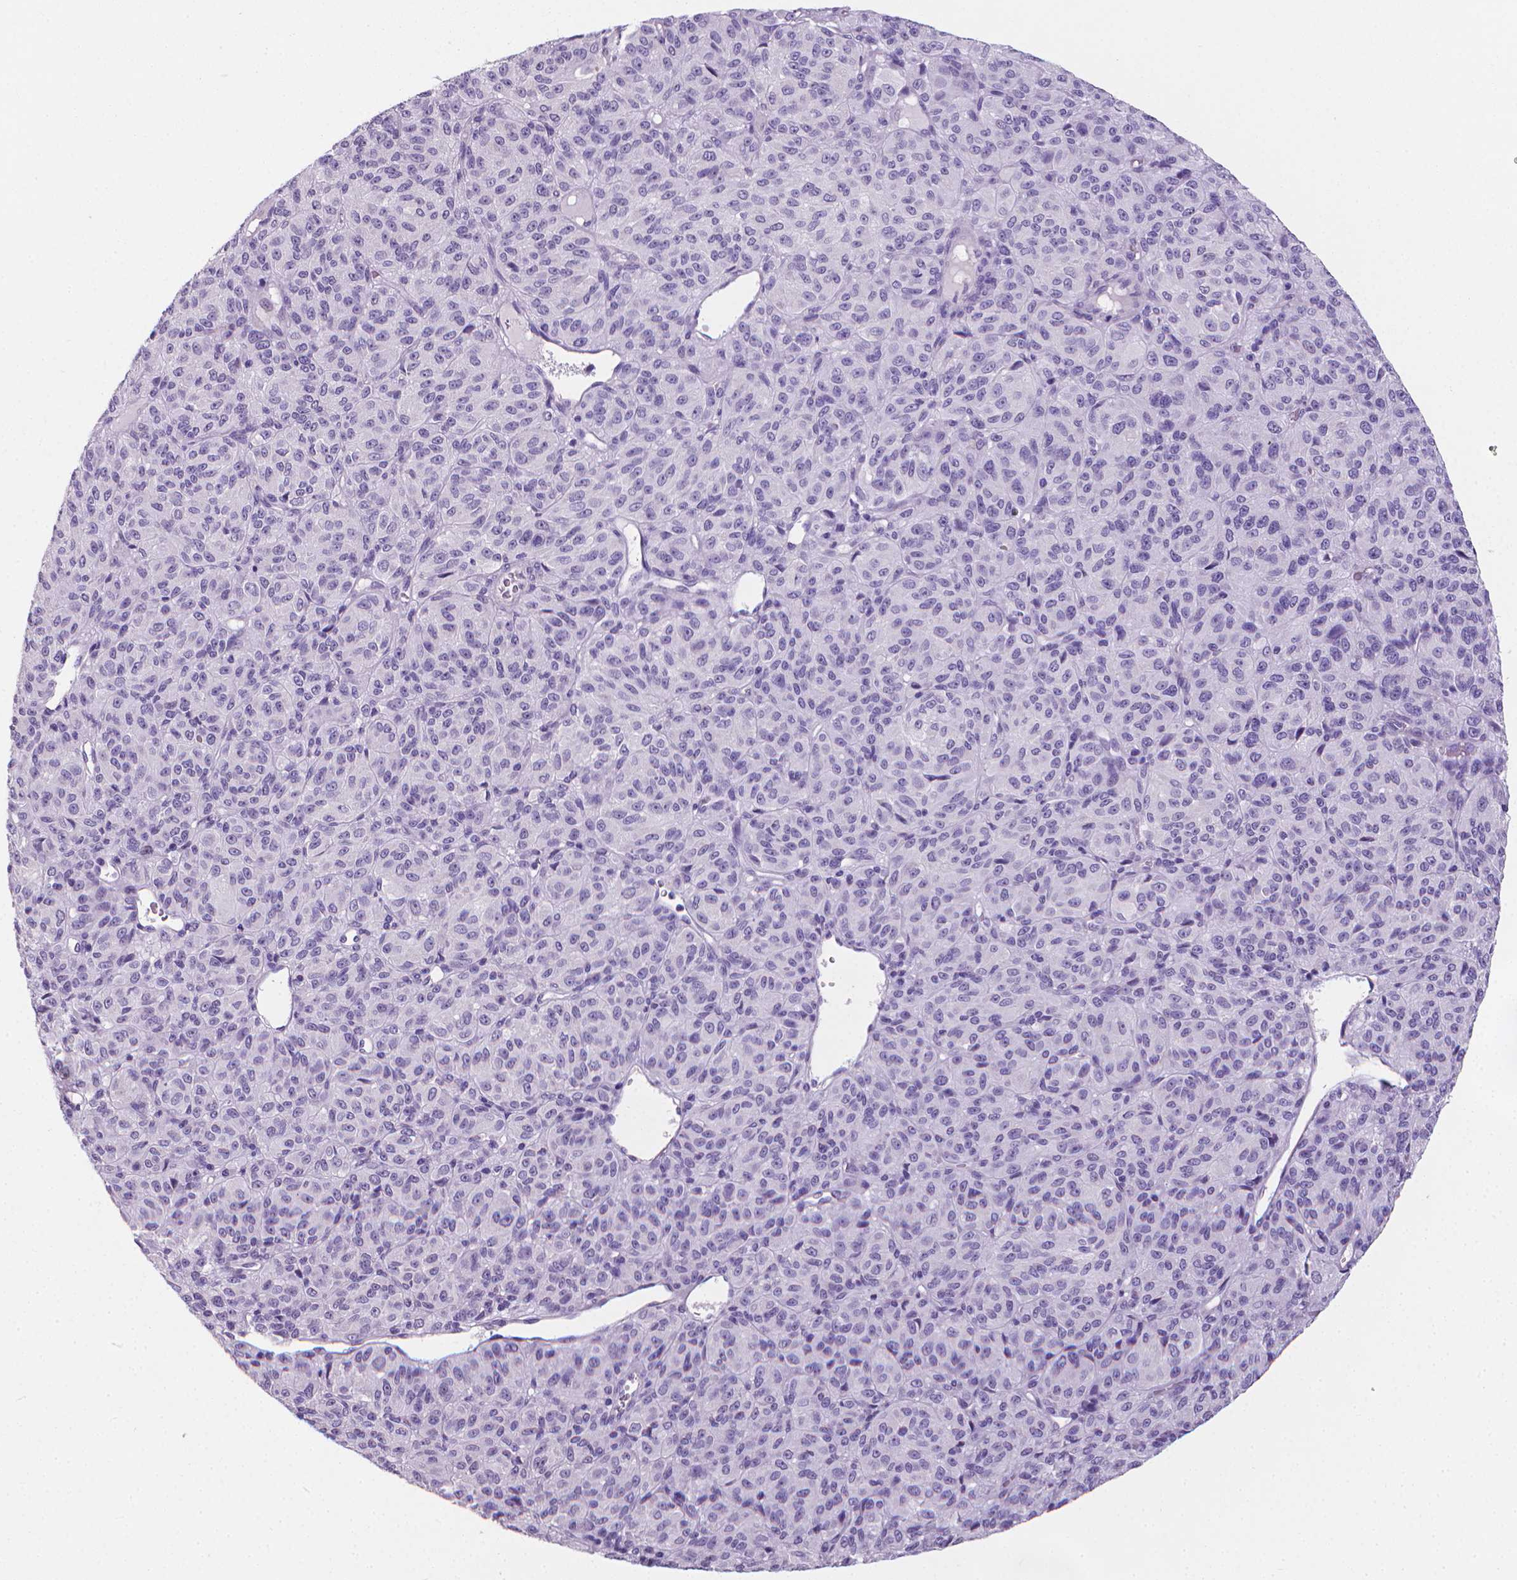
{"staining": {"intensity": "negative", "quantity": "none", "location": "none"}, "tissue": "melanoma", "cell_type": "Tumor cells", "image_type": "cancer", "snomed": [{"axis": "morphology", "description": "Malignant melanoma, Metastatic site"}, {"axis": "topography", "description": "Brain"}], "caption": "IHC image of neoplastic tissue: melanoma stained with DAB (3,3'-diaminobenzidine) displays no significant protein staining in tumor cells.", "gene": "XPNPEP2", "patient": {"sex": "female", "age": 56}}